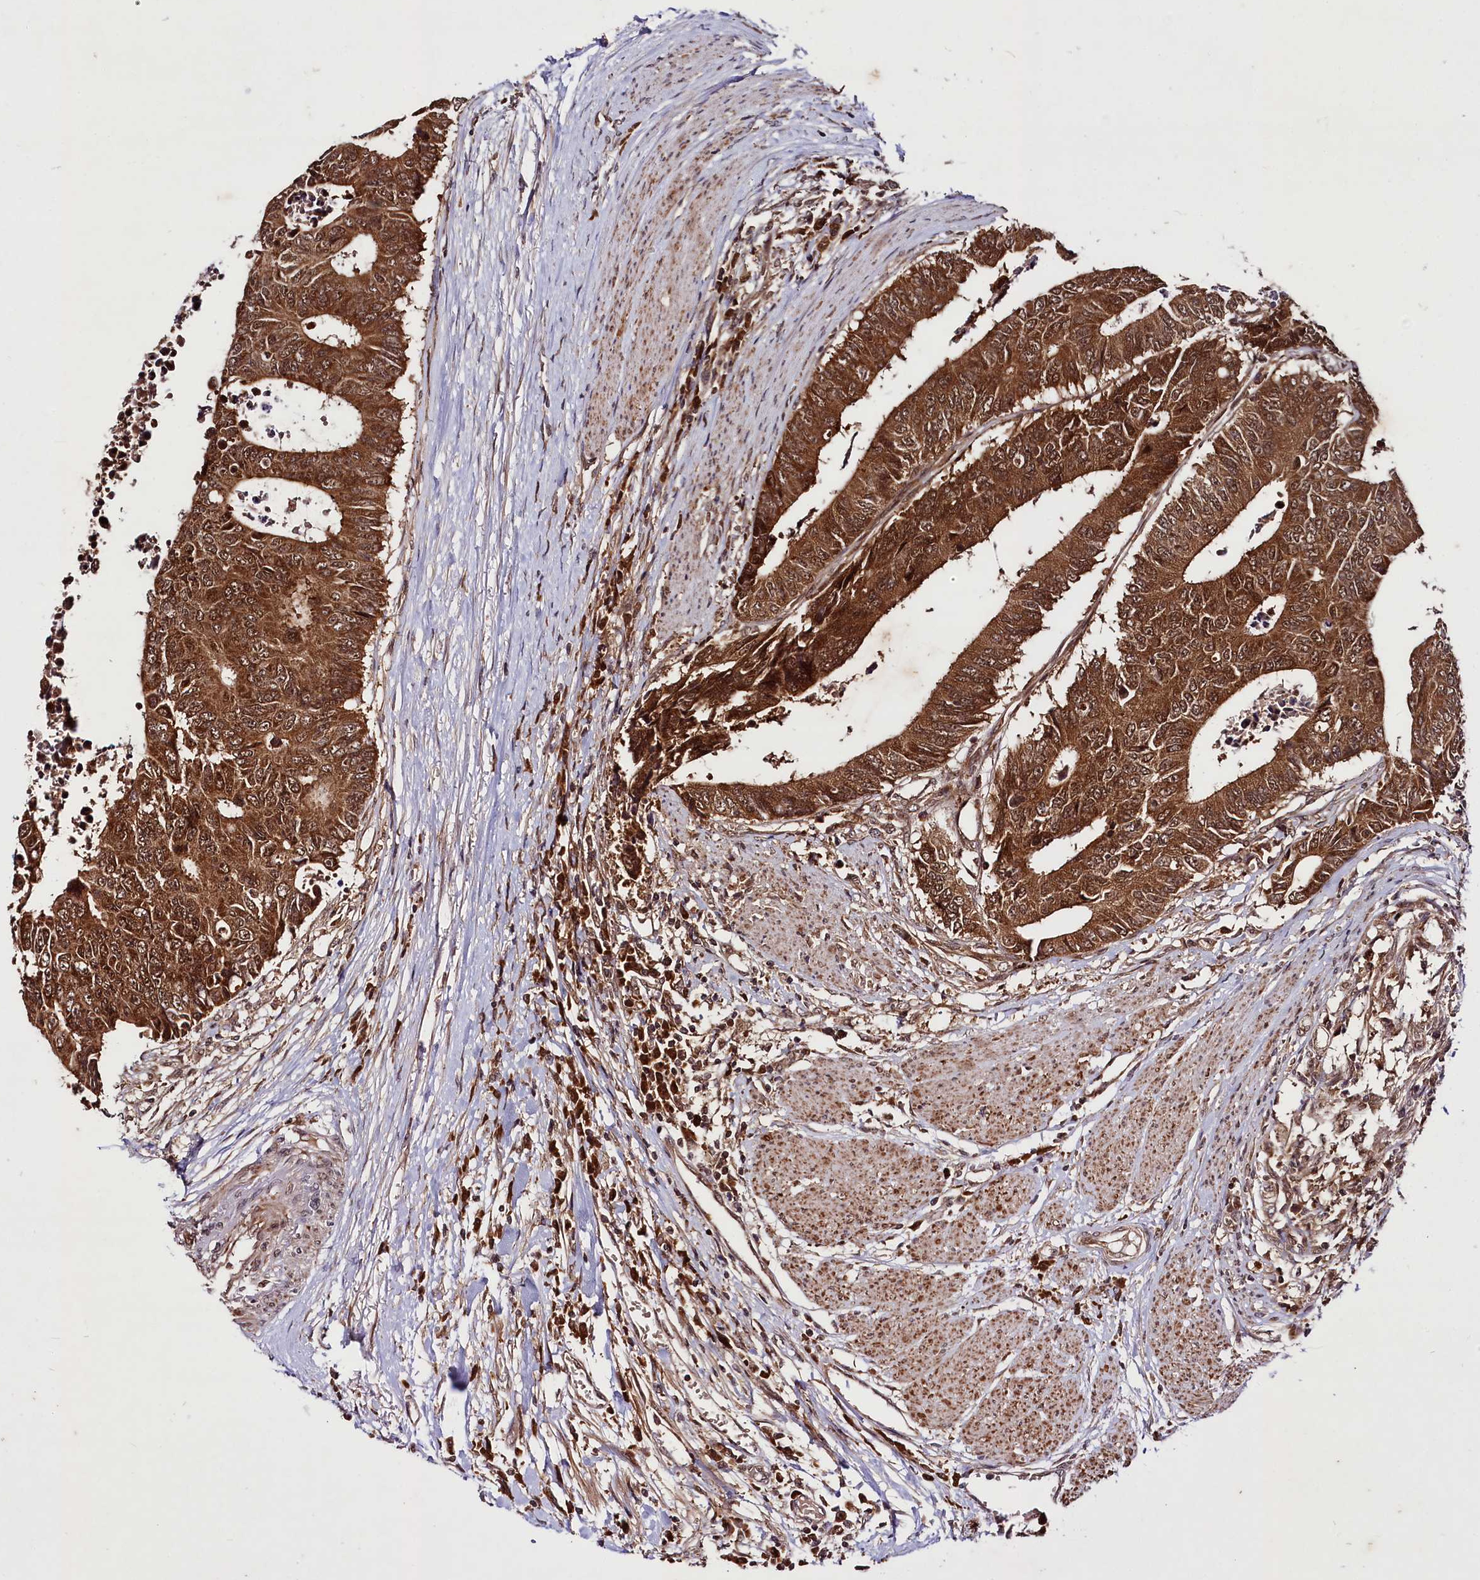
{"staining": {"intensity": "strong", "quantity": ">75%", "location": "cytoplasmic/membranous,nuclear"}, "tissue": "colorectal cancer", "cell_type": "Tumor cells", "image_type": "cancer", "snomed": [{"axis": "morphology", "description": "Adenocarcinoma, NOS"}, {"axis": "topography", "description": "Rectum"}], "caption": "A micrograph of human adenocarcinoma (colorectal) stained for a protein reveals strong cytoplasmic/membranous and nuclear brown staining in tumor cells.", "gene": "UBE3A", "patient": {"sex": "male", "age": 84}}